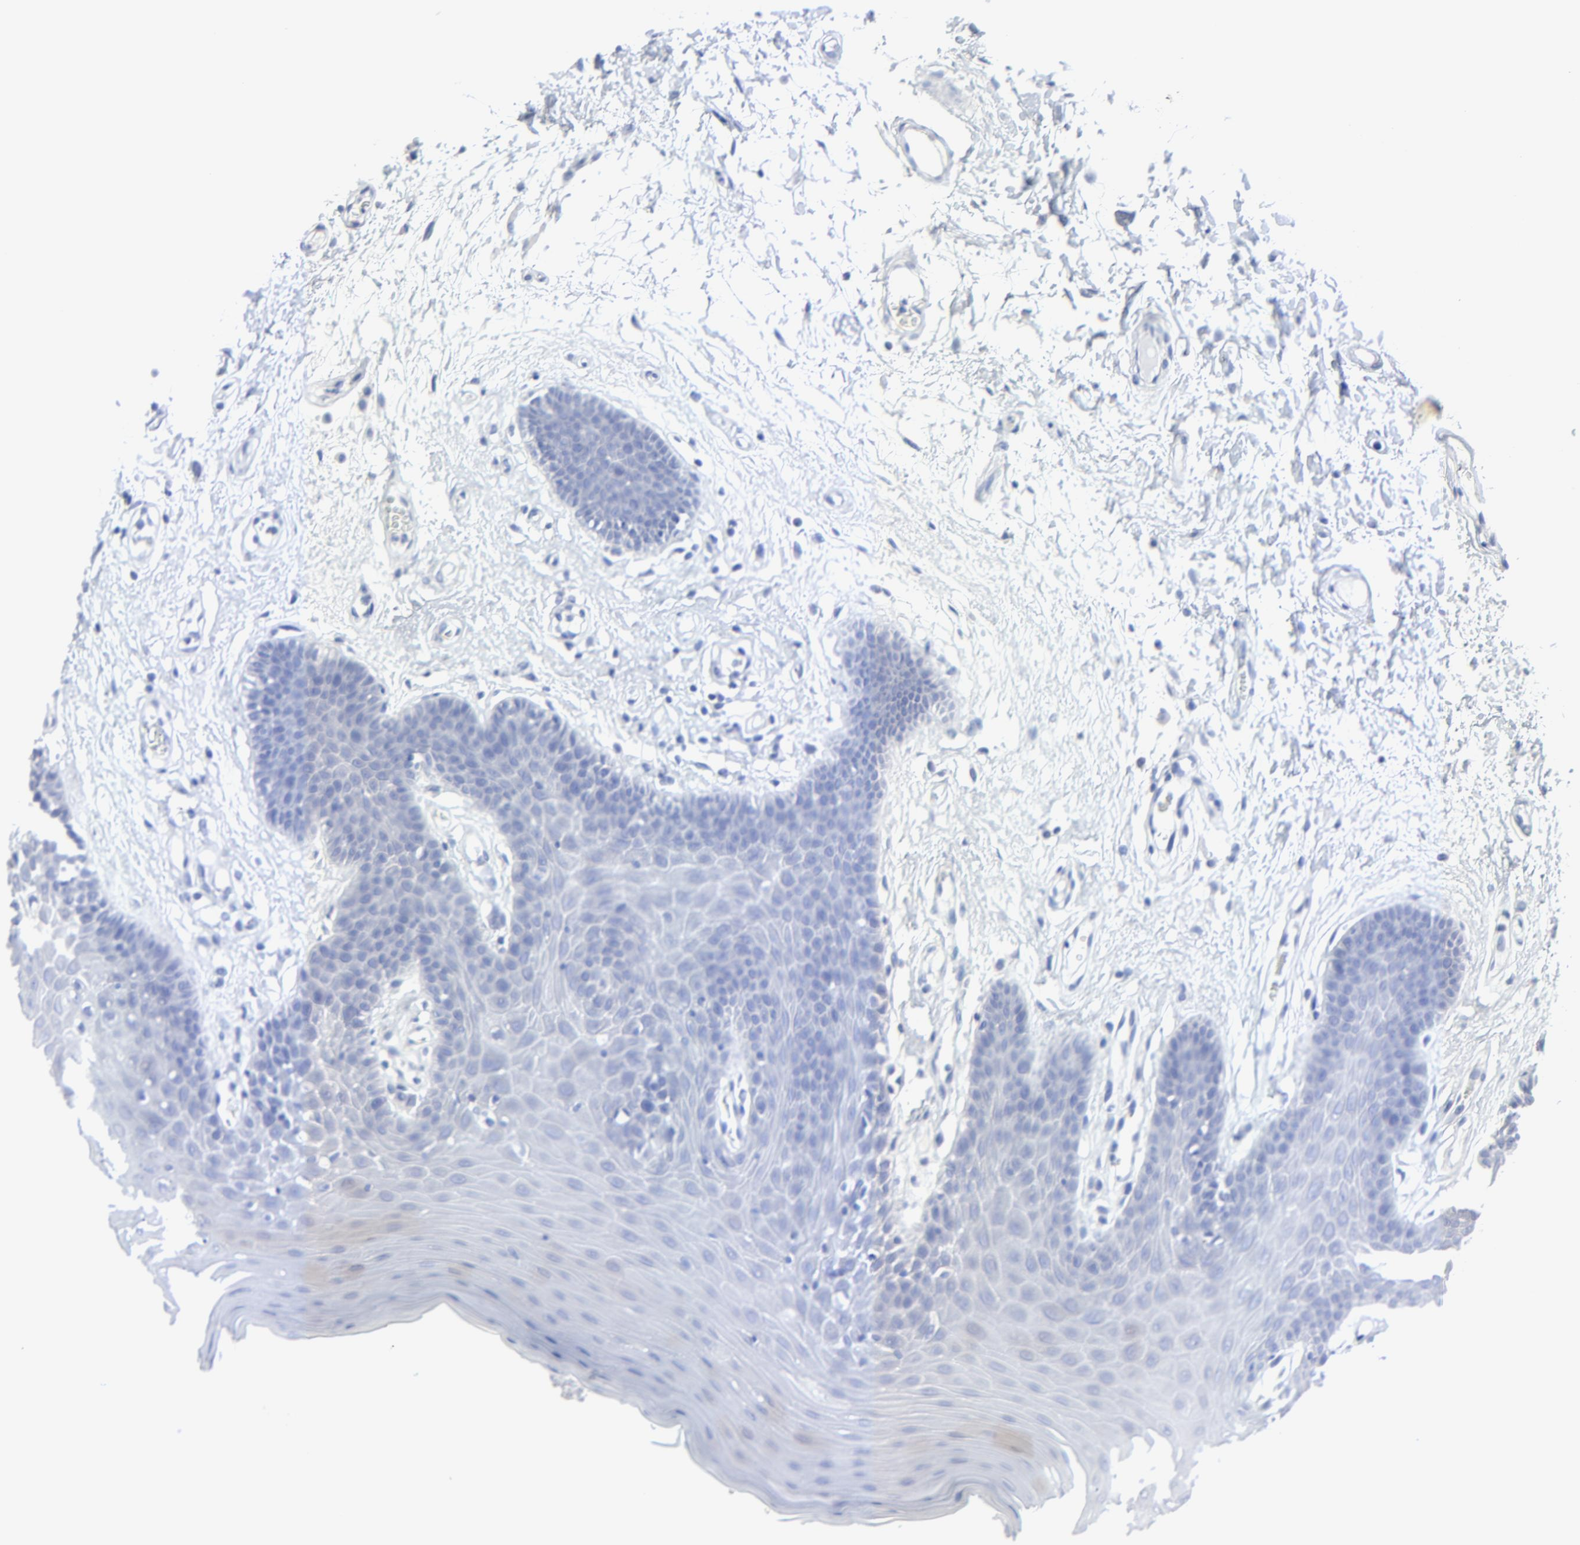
{"staining": {"intensity": "negative", "quantity": "none", "location": "none"}, "tissue": "oral mucosa", "cell_type": "Squamous epithelial cells", "image_type": "normal", "snomed": [{"axis": "morphology", "description": "Normal tissue, NOS"}, {"axis": "morphology", "description": "Squamous cell carcinoma, NOS"}, {"axis": "topography", "description": "Skeletal muscle"}, {"axis": "topography", "description": "Oral tissue"}, {"axis": "topography", "description": "Head-Neck"}], "caption": "There is no significant positivity in squamous epithelial cells of oral mucosa. The staining is performed using DAB (3,3'-diaminobenzidine) brown chromogen with nuclei counter-stained in using hematoxylin.", "gene": "PSD3", "patient": {"sex": "male", "age": 71}}